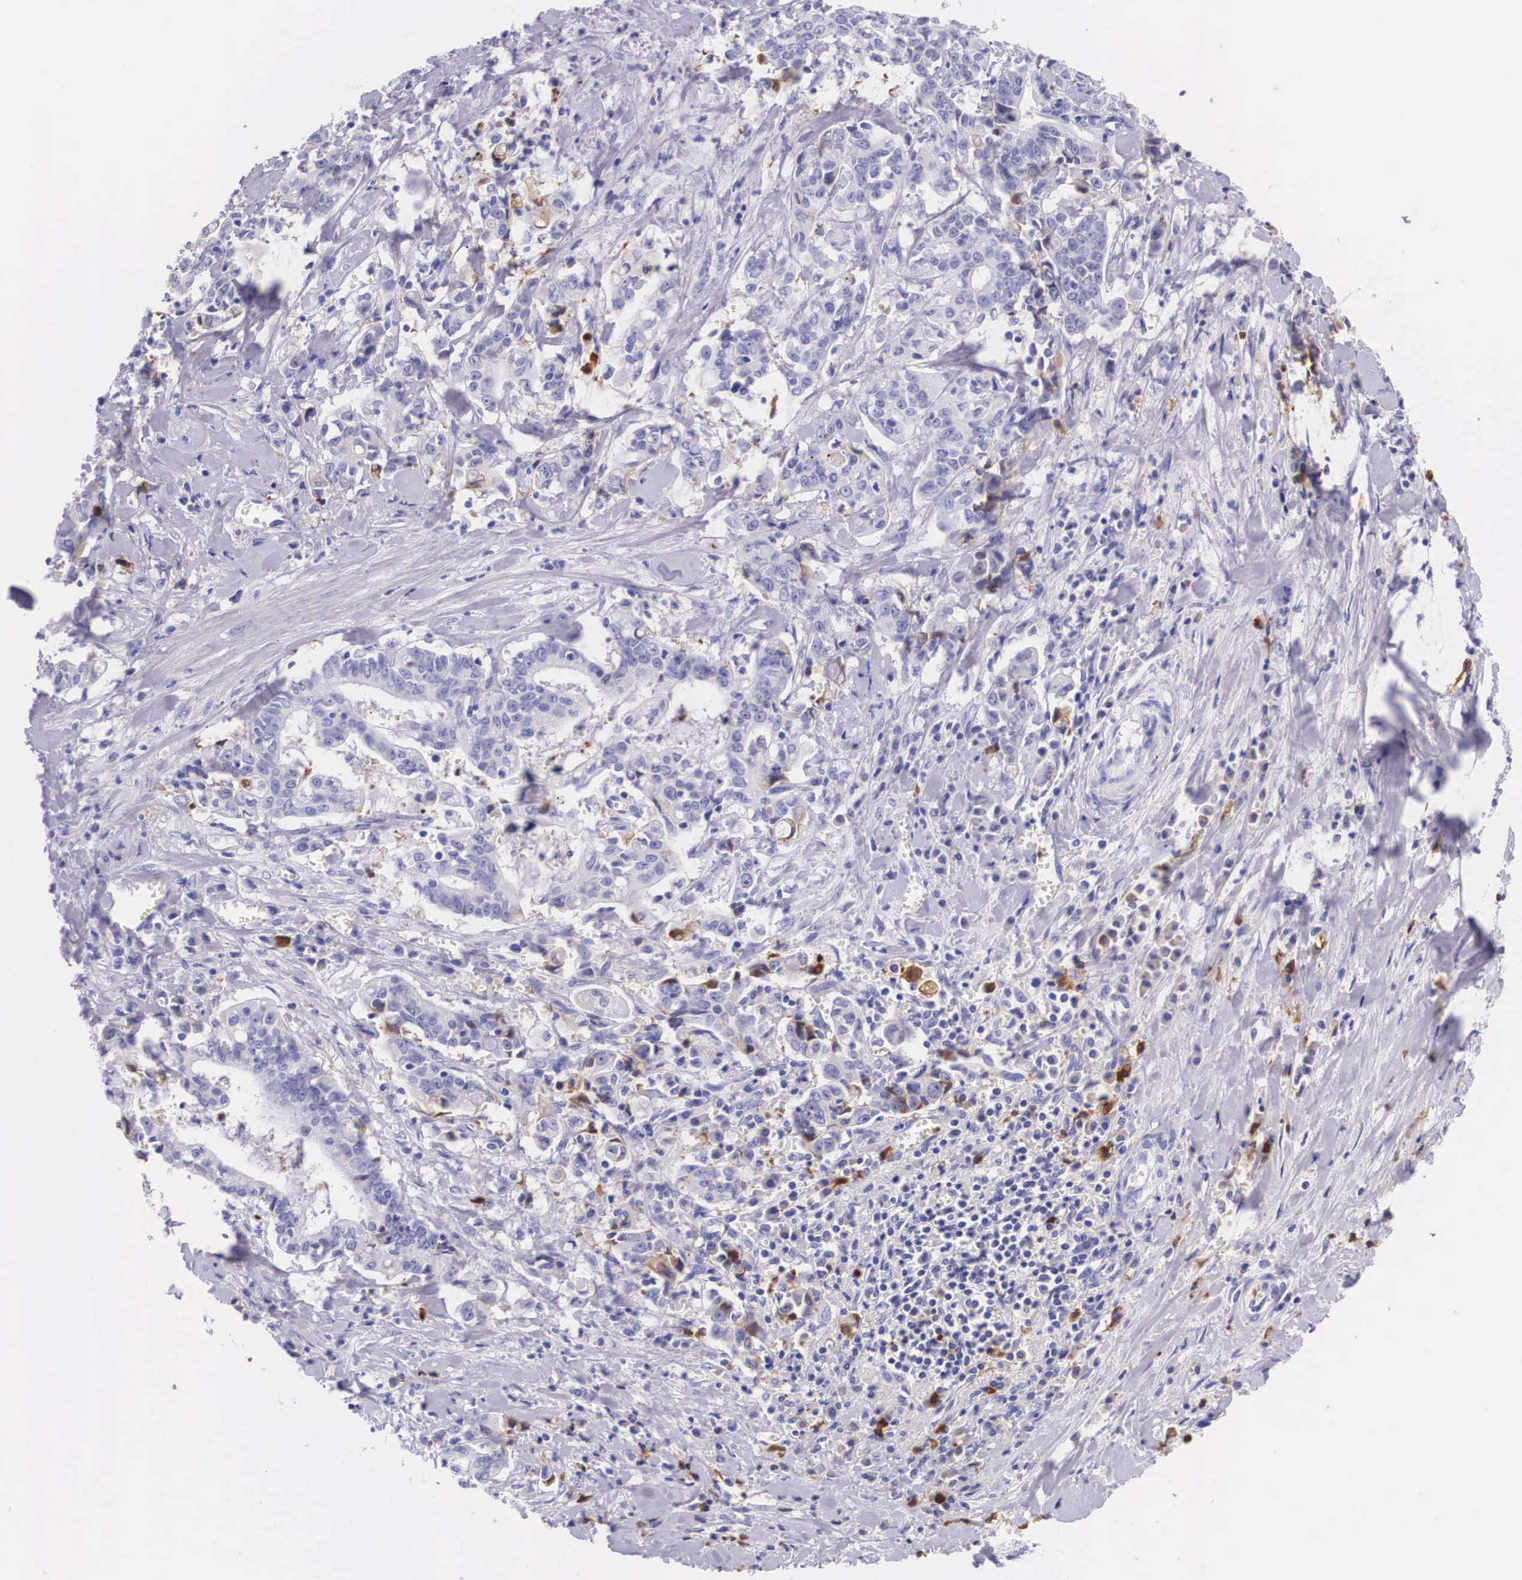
{"staining": {"intensity": "negative", "quantity": "none", "location": "none"}, "tissue": "liver cancer", "cell_type": "Tumor cells", "image_type": "cancer", "snomed": [{"axis": "morphology", "description": "Cholangiocarcinoma"}, {"axis": "topography", "description": "Liver"}], "caption": "Immunohistochemistry (IHC) of liver cancer demonstrates no staining in tumor cells.", "gene": "PLG", "patient": {"sex": "male", "age": 57}}